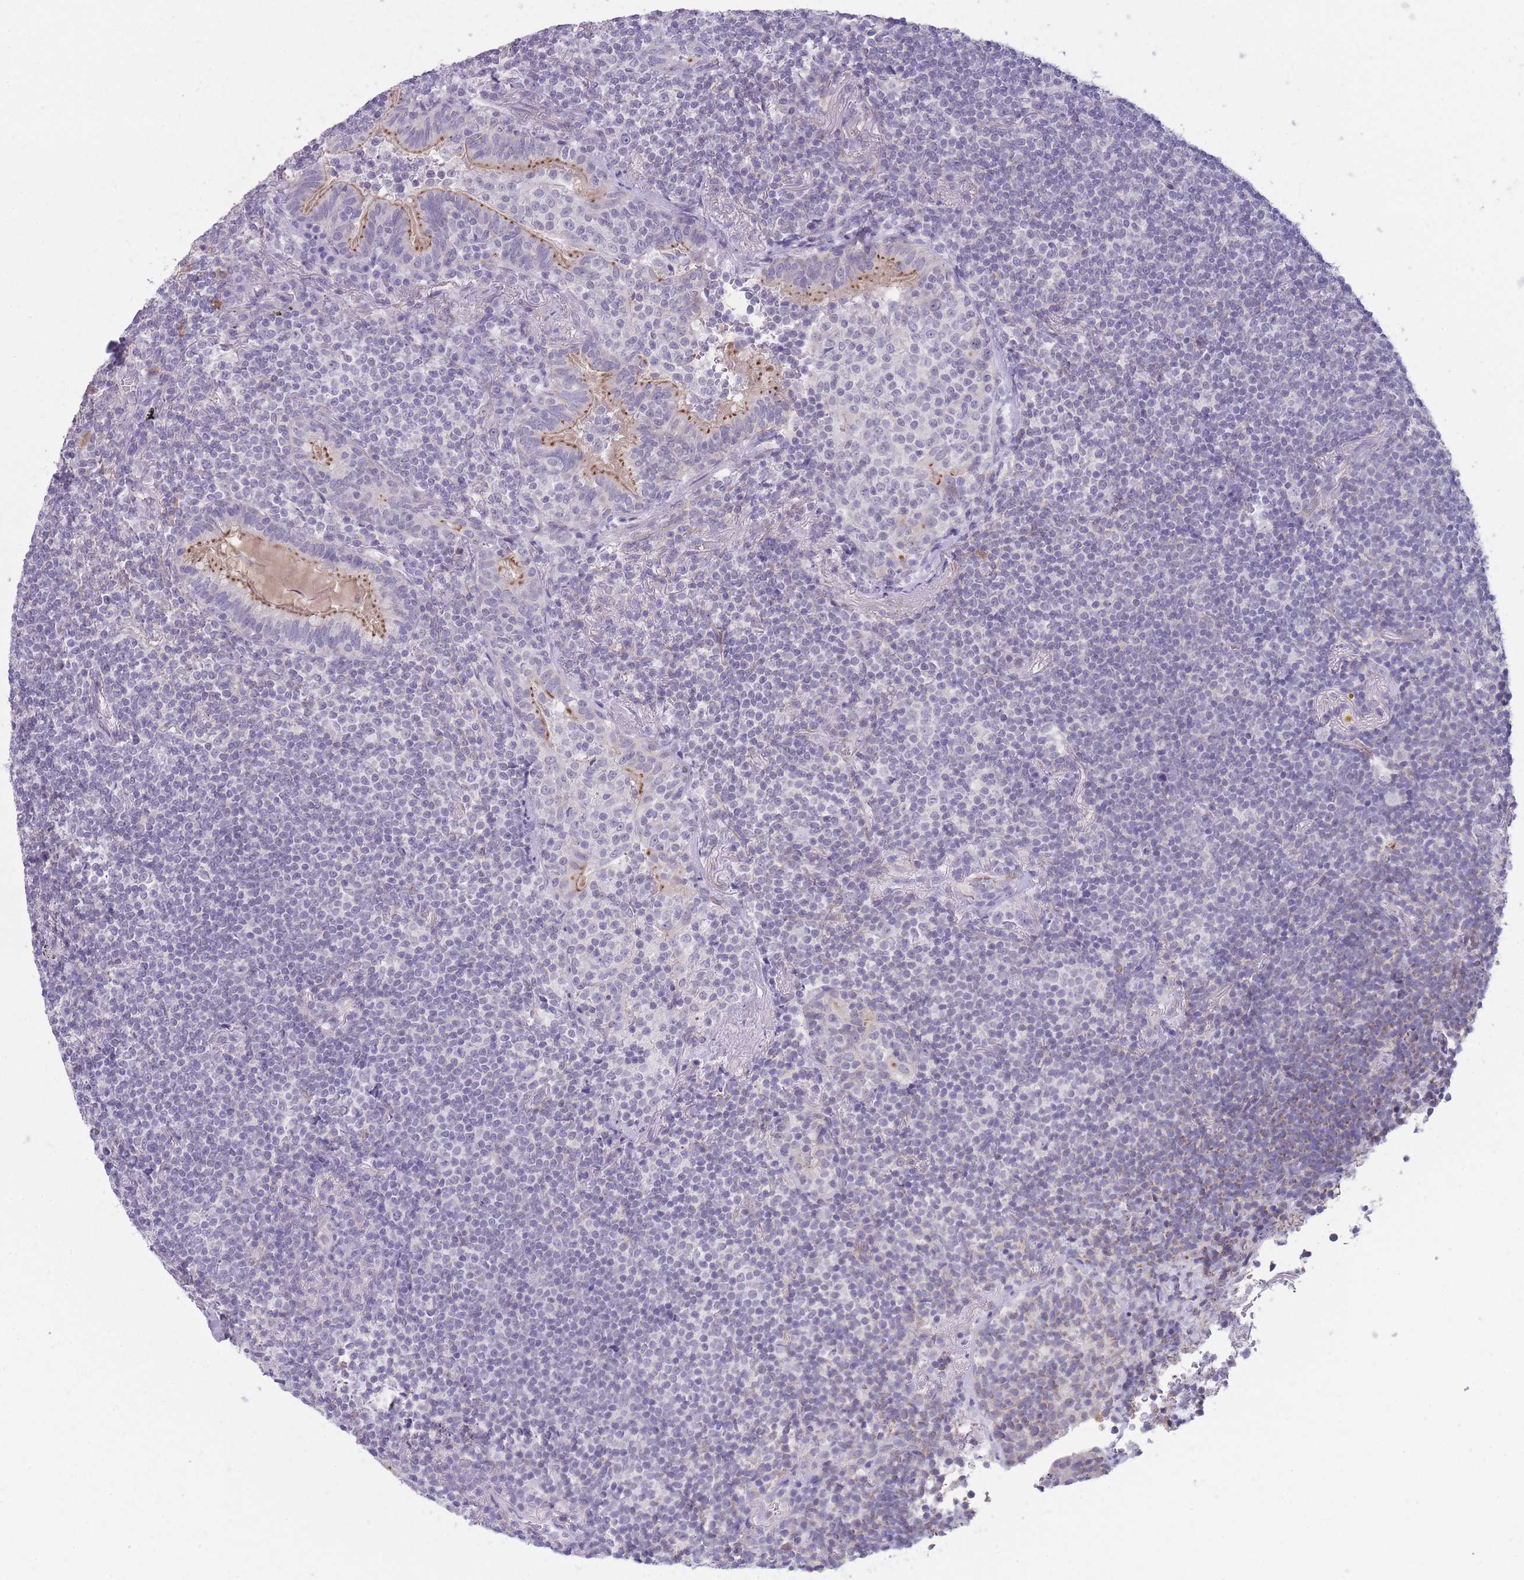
{"staining": {"intensity": "negative", "quantity": "none", "location": "none"}, "tissue": "lymphoma", "cell_type": "Tumor cells", "image_type": "cancer", "snomed": [{"axis": "morphology", "description": "Malignant lymphoma, non-Hodgkin's type, Low grade"}, {"axis": "topography", "description": "Lung"}], "caption": "The image exhibits no significant positivity in tumor cells of low-grade malignant lymphoma, non-Hodgkin's type.", "gene": "DCANP1", "patient": {"sex": "female", "age": 71}}